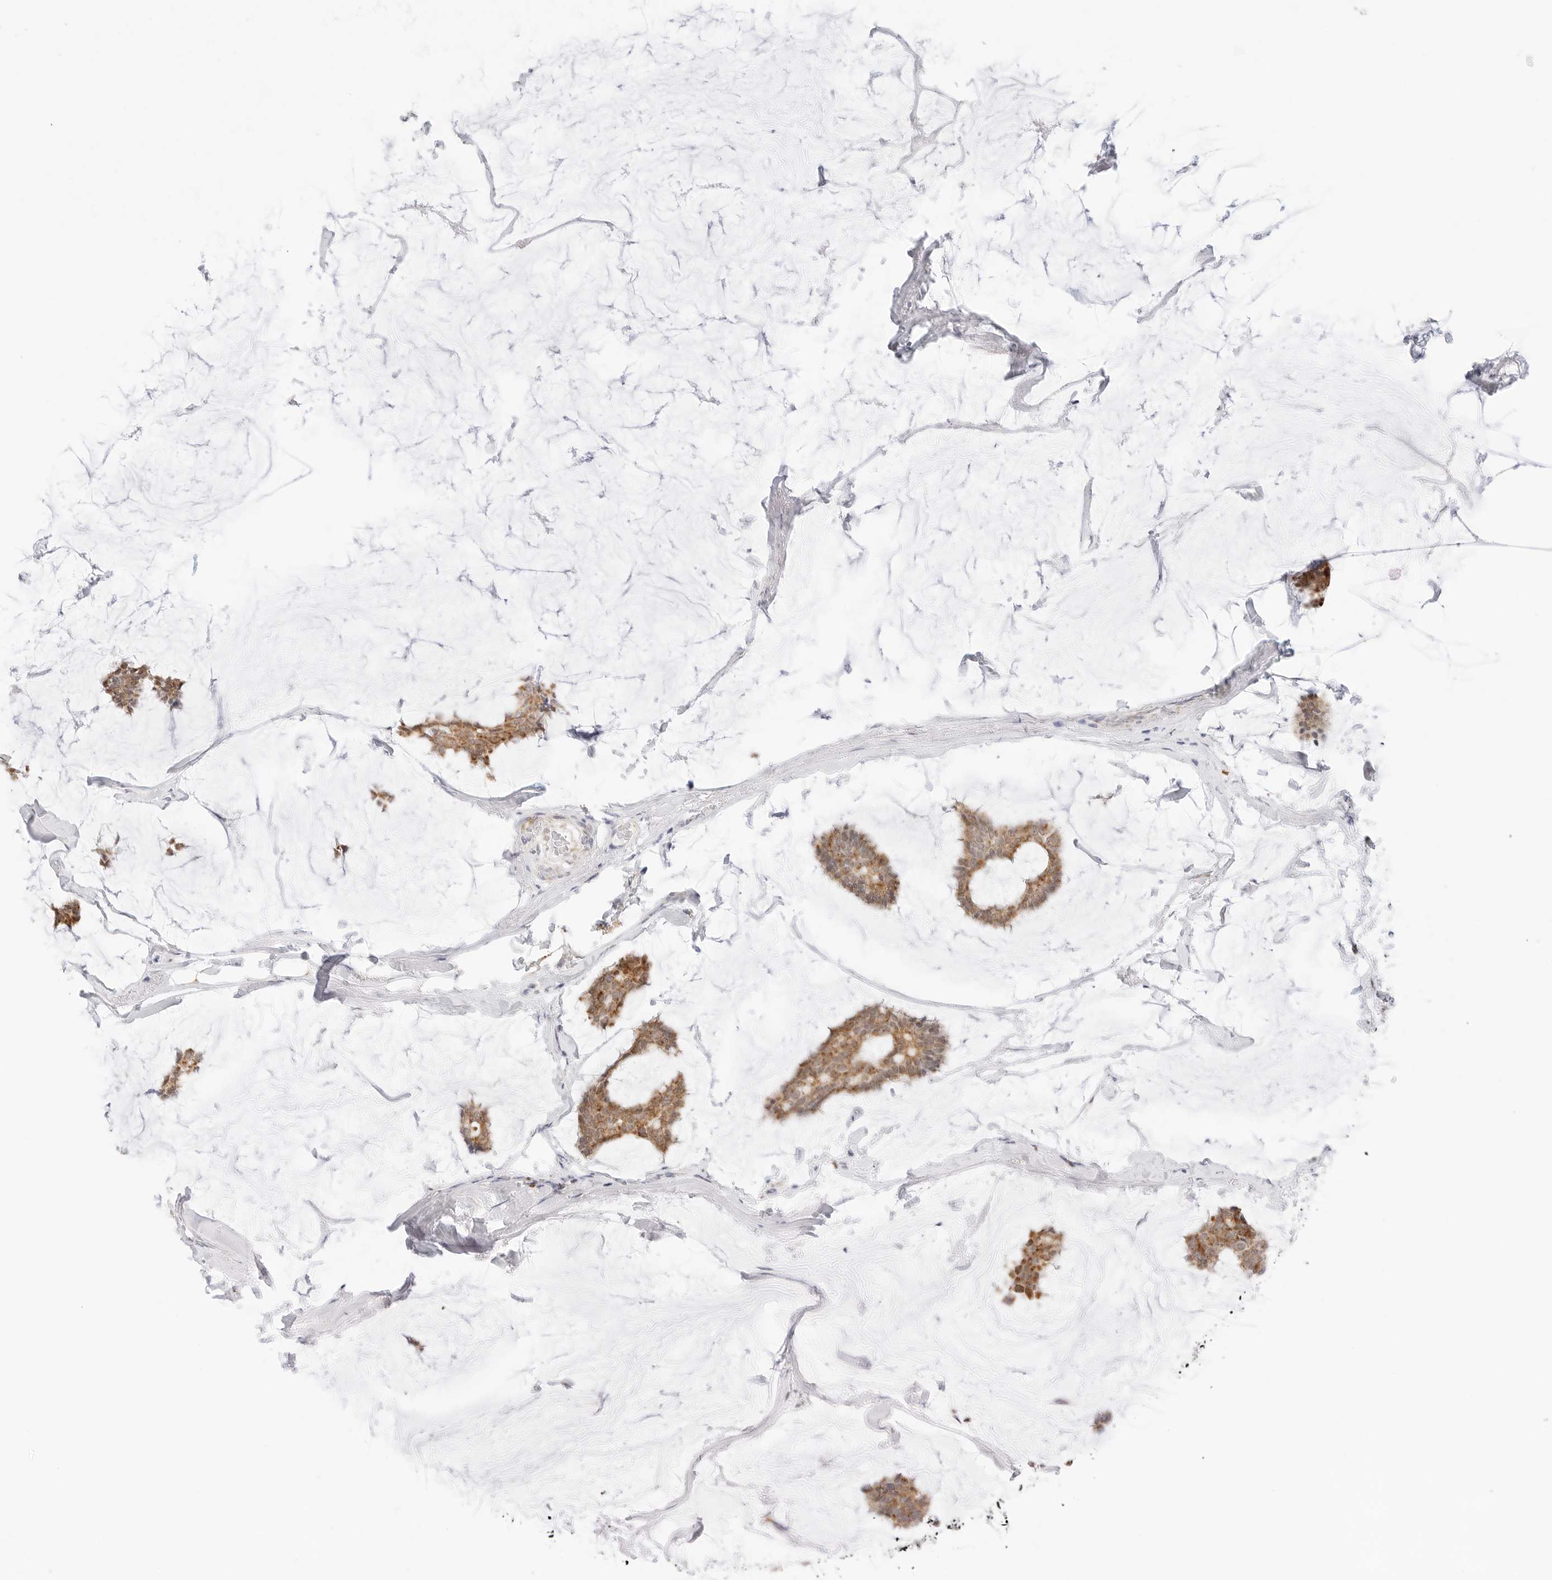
{"staining": {"intensity": "moderate", "quantity": ">75%", "location": "cytoplasmic/membranous"}, "tissue": "breast cancer", "cell_type": "Tumor cells", "image_type": "cancer", "snomed": [{"axis": "morphology", "description": "Duct carcinoma"}, {"axis": "topography", "description": "Breast"}], "caption": "Infiltrating ductal carcinoma (breast) stained with a brown dye displays moderate cytoplasmic/membranous positive staining in about >75% of tumor cells.", "gene": "FH", "patient": {"sex": "female", "age": 93}}